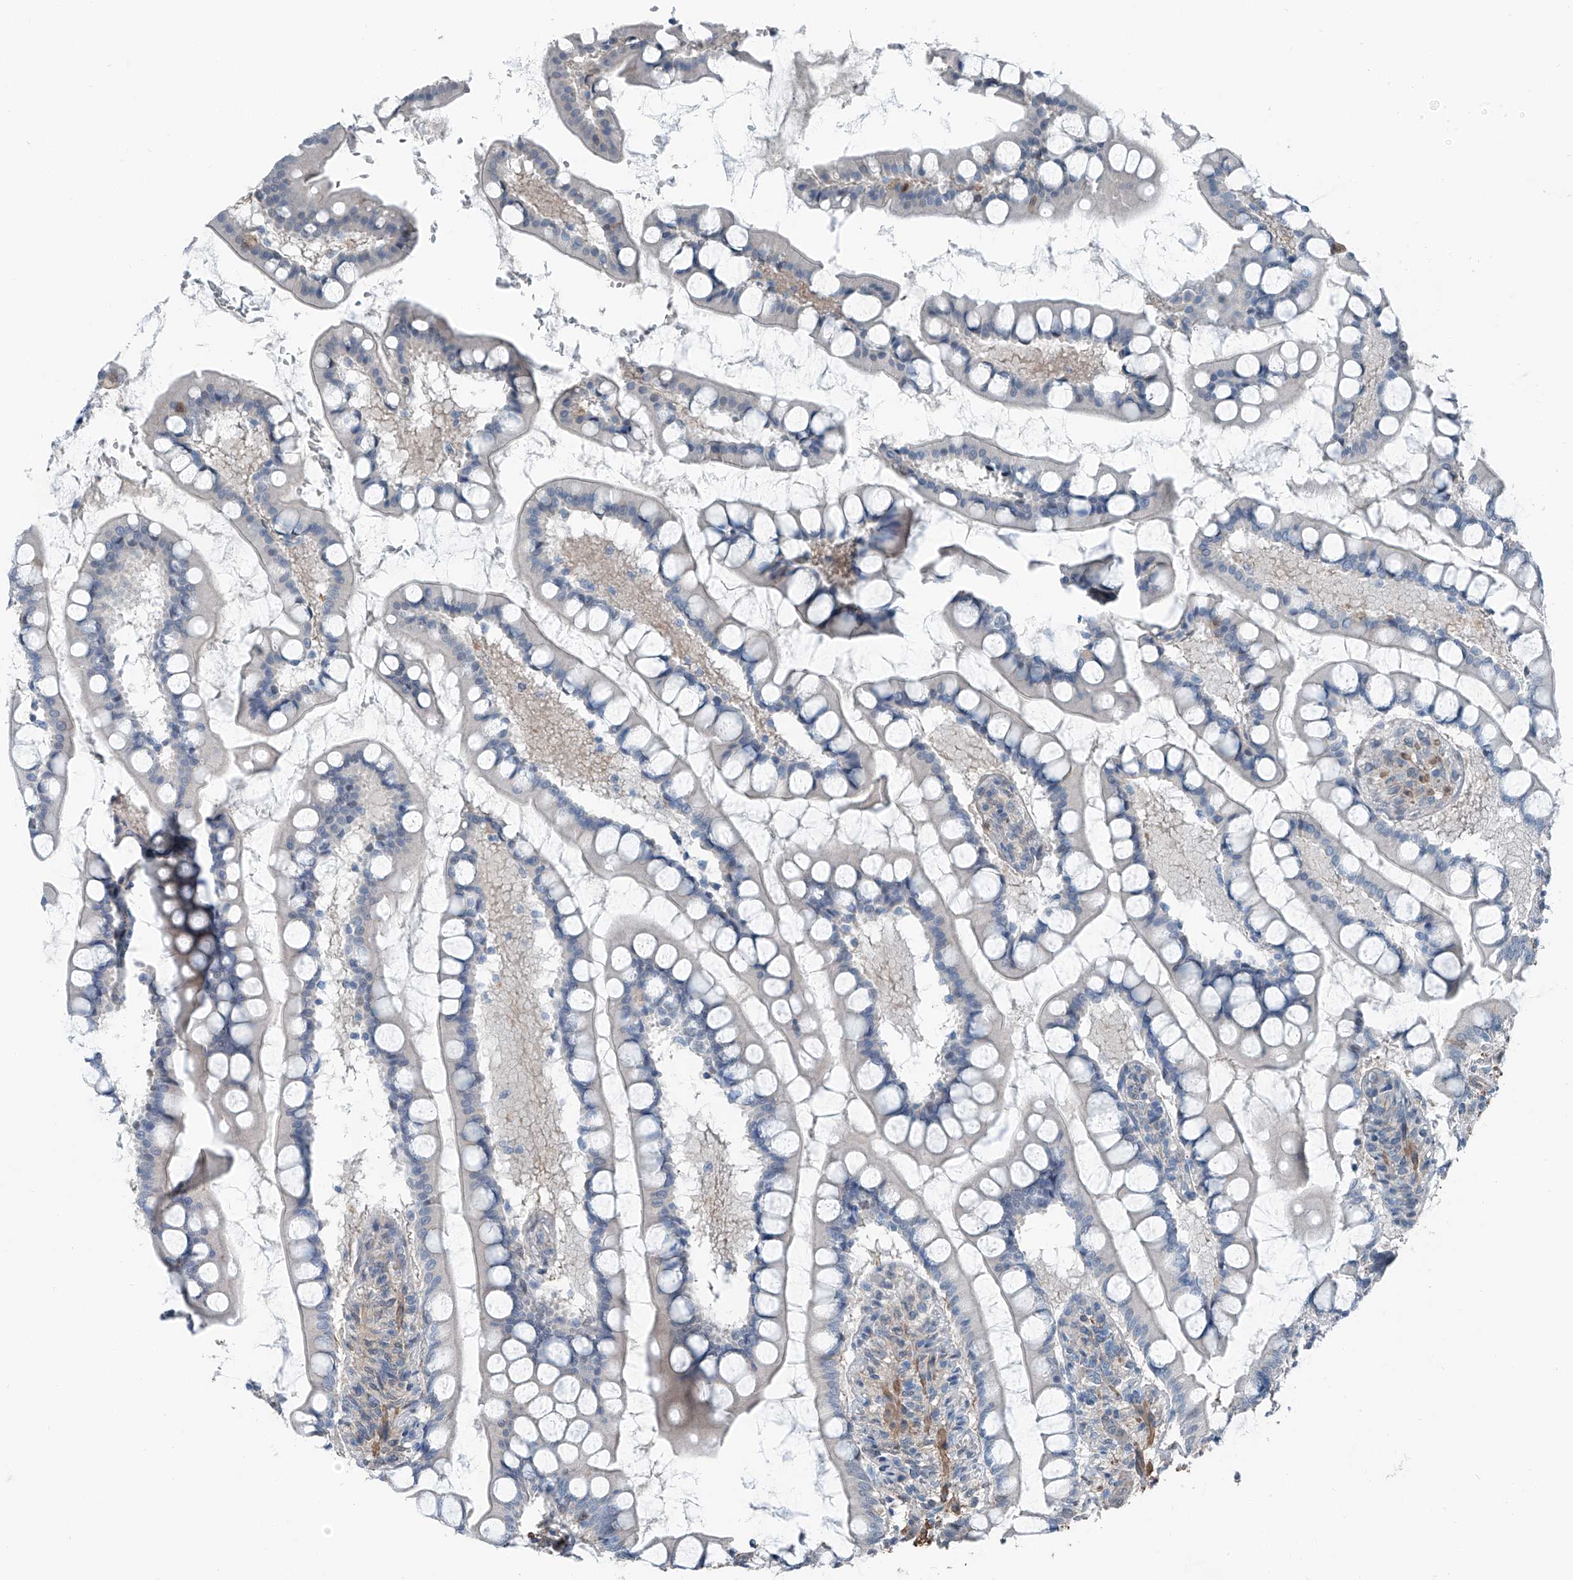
{"staining": {"intensity": "negative", "quantity": "none", "location": "none"}, "tissue": "small intestine", "cell_type": "Glandular cells", "image_type": "normal", "snomed": [{"axis": "morphology", "description": "Normal tissue, NOS"}, {"axis": "topography", "description": "Small intestine"}], "caption": "This is an immunohistochemistry (IHC) histopathology image of unremarkable human small intestine. There is no expression in glandular cells.", "gene": "HSPA6", "patient": {"sex": "male", "age": 52}}